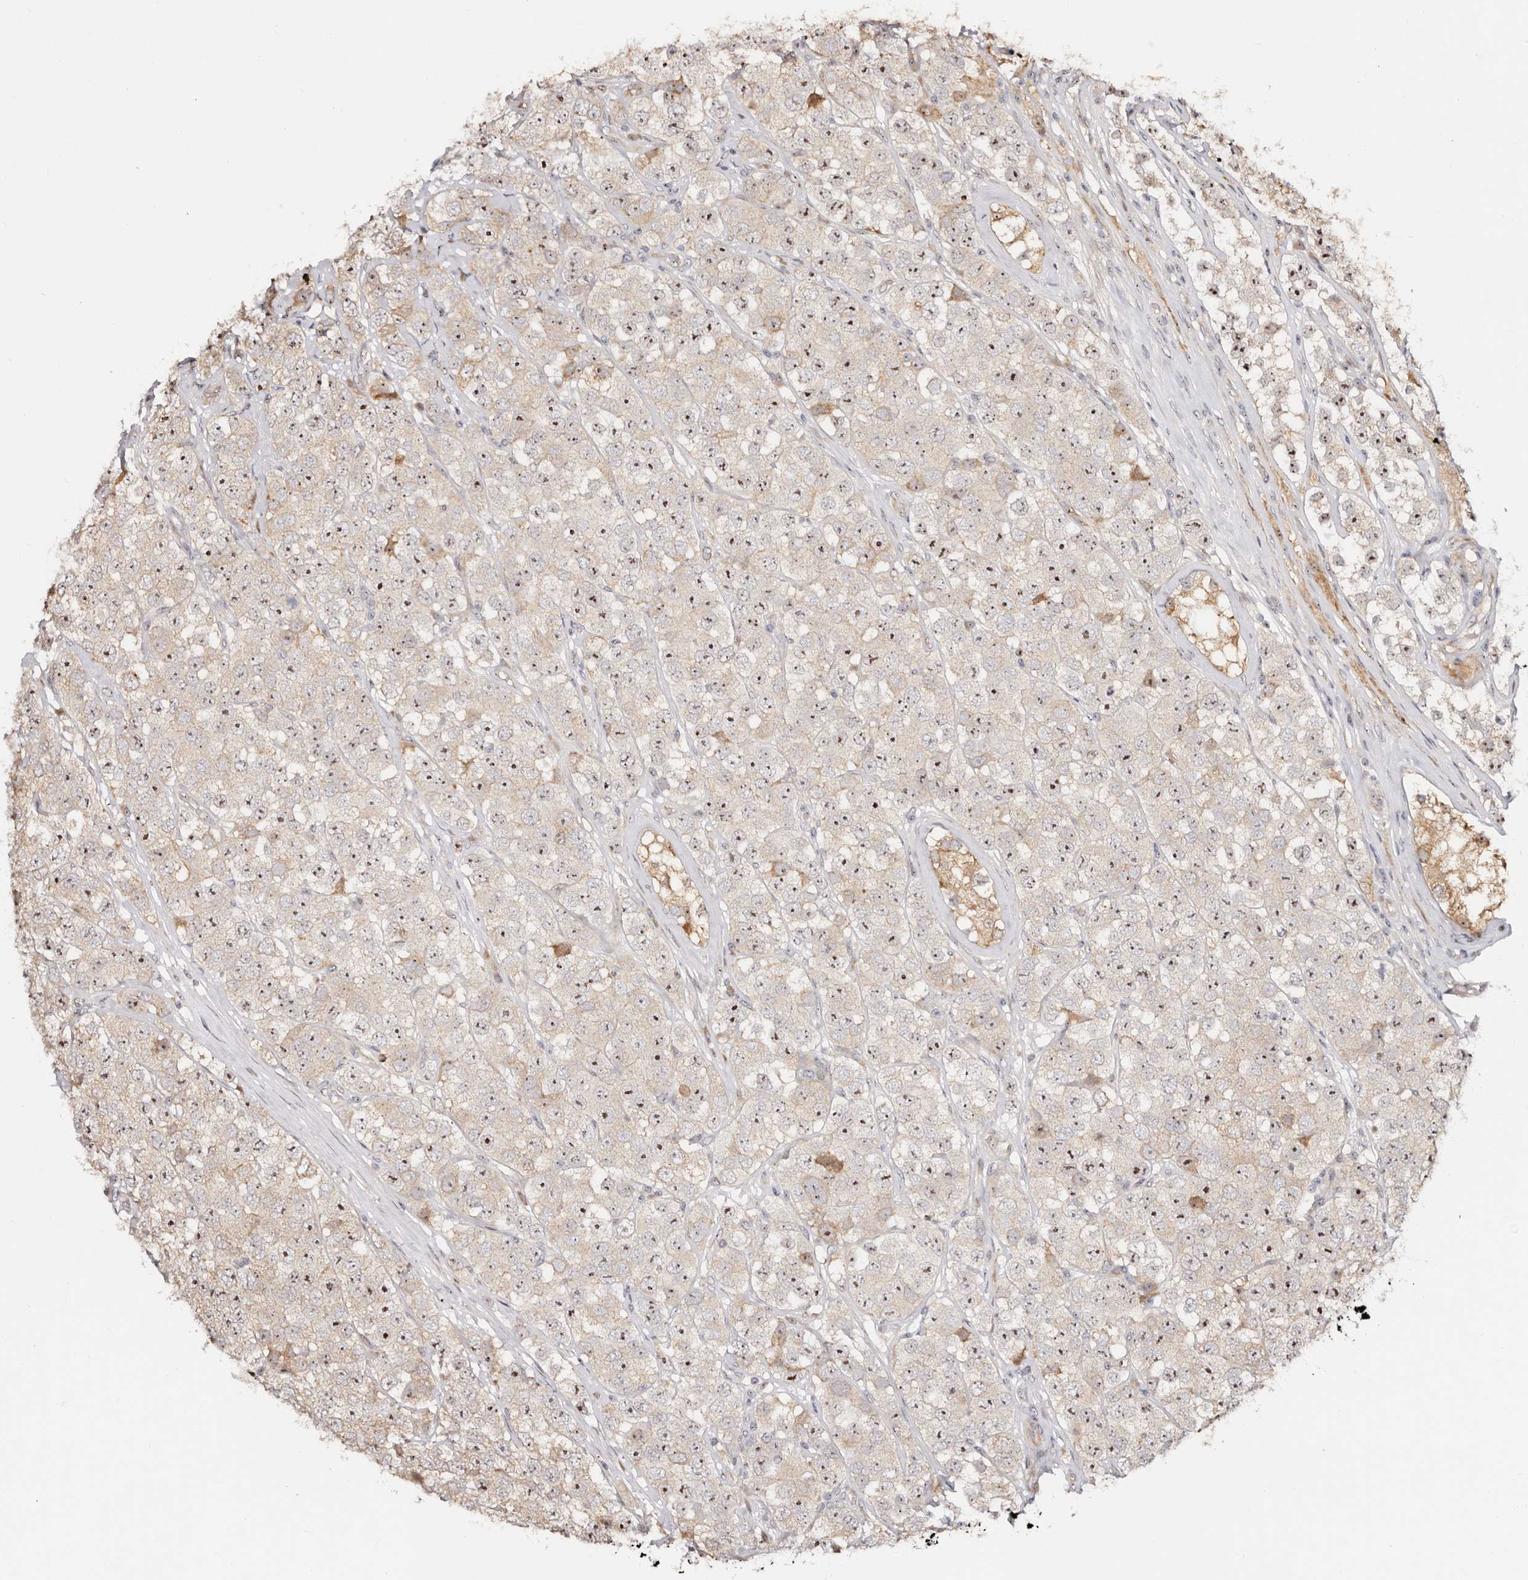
{"staining": {"intensity": "moderate", "quantity": "25%-75%", "location": "nuclear"}, "tissue": "testis cancer", "cell_type": "Tumor cells", "image_type": "cancer", "snomed": [{"axis": "morphology", "description": "Seminoma, NOS"}, {"axis": "topography", "description": "Testis"}], "caption": "Immunohistochemistry (IHC) of human testis seminoma demonstrates medium levels of moderate nuclear expression in approximately 25%-75% of tumor cells. The protein is shown in brown color, while the nuclei are stained blue.", "gene": "ODF2L", "patient": {"sex": "male", "age": 28}}